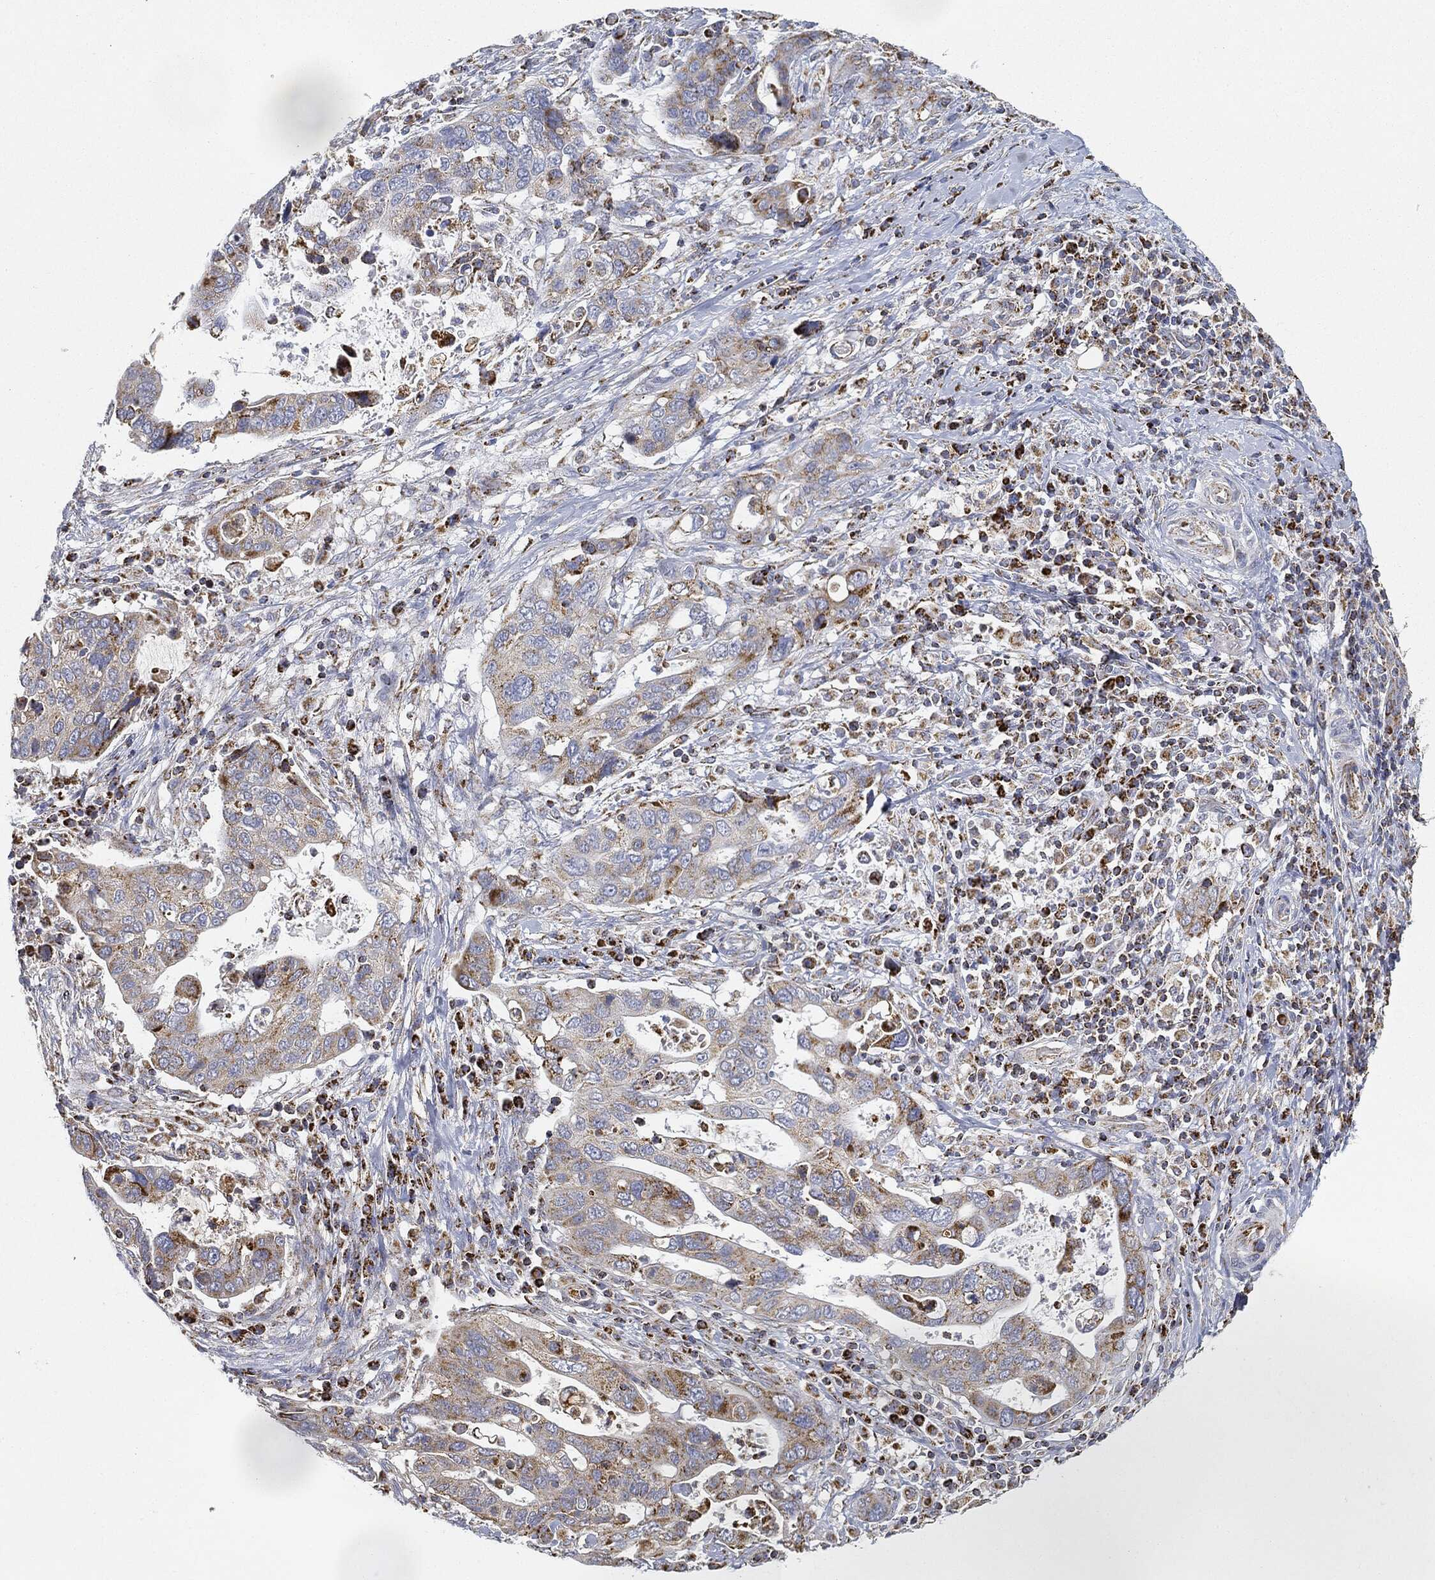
{"staining": {"intensity": "strong", "quantity": "25%-75%", "location": "cytoplasmic/membranous"}, "tissue": "stomach cancer", "cell_type": "Tumor cells", "image_type": "cancer", "snomed": [{"axis": "morphology", "description": "Adenocarcinoma, NOS"}, {"axis": "topography", "description": "Stomach"}], "caption": "Stomach cancer stained with immunohistochemistry exhibits strong cytoplasmic/membranous expression in approximately 25%-75% of tumor cells.", "gene": "CAPN15", "patient": {"sex": "male", "age": 54}}